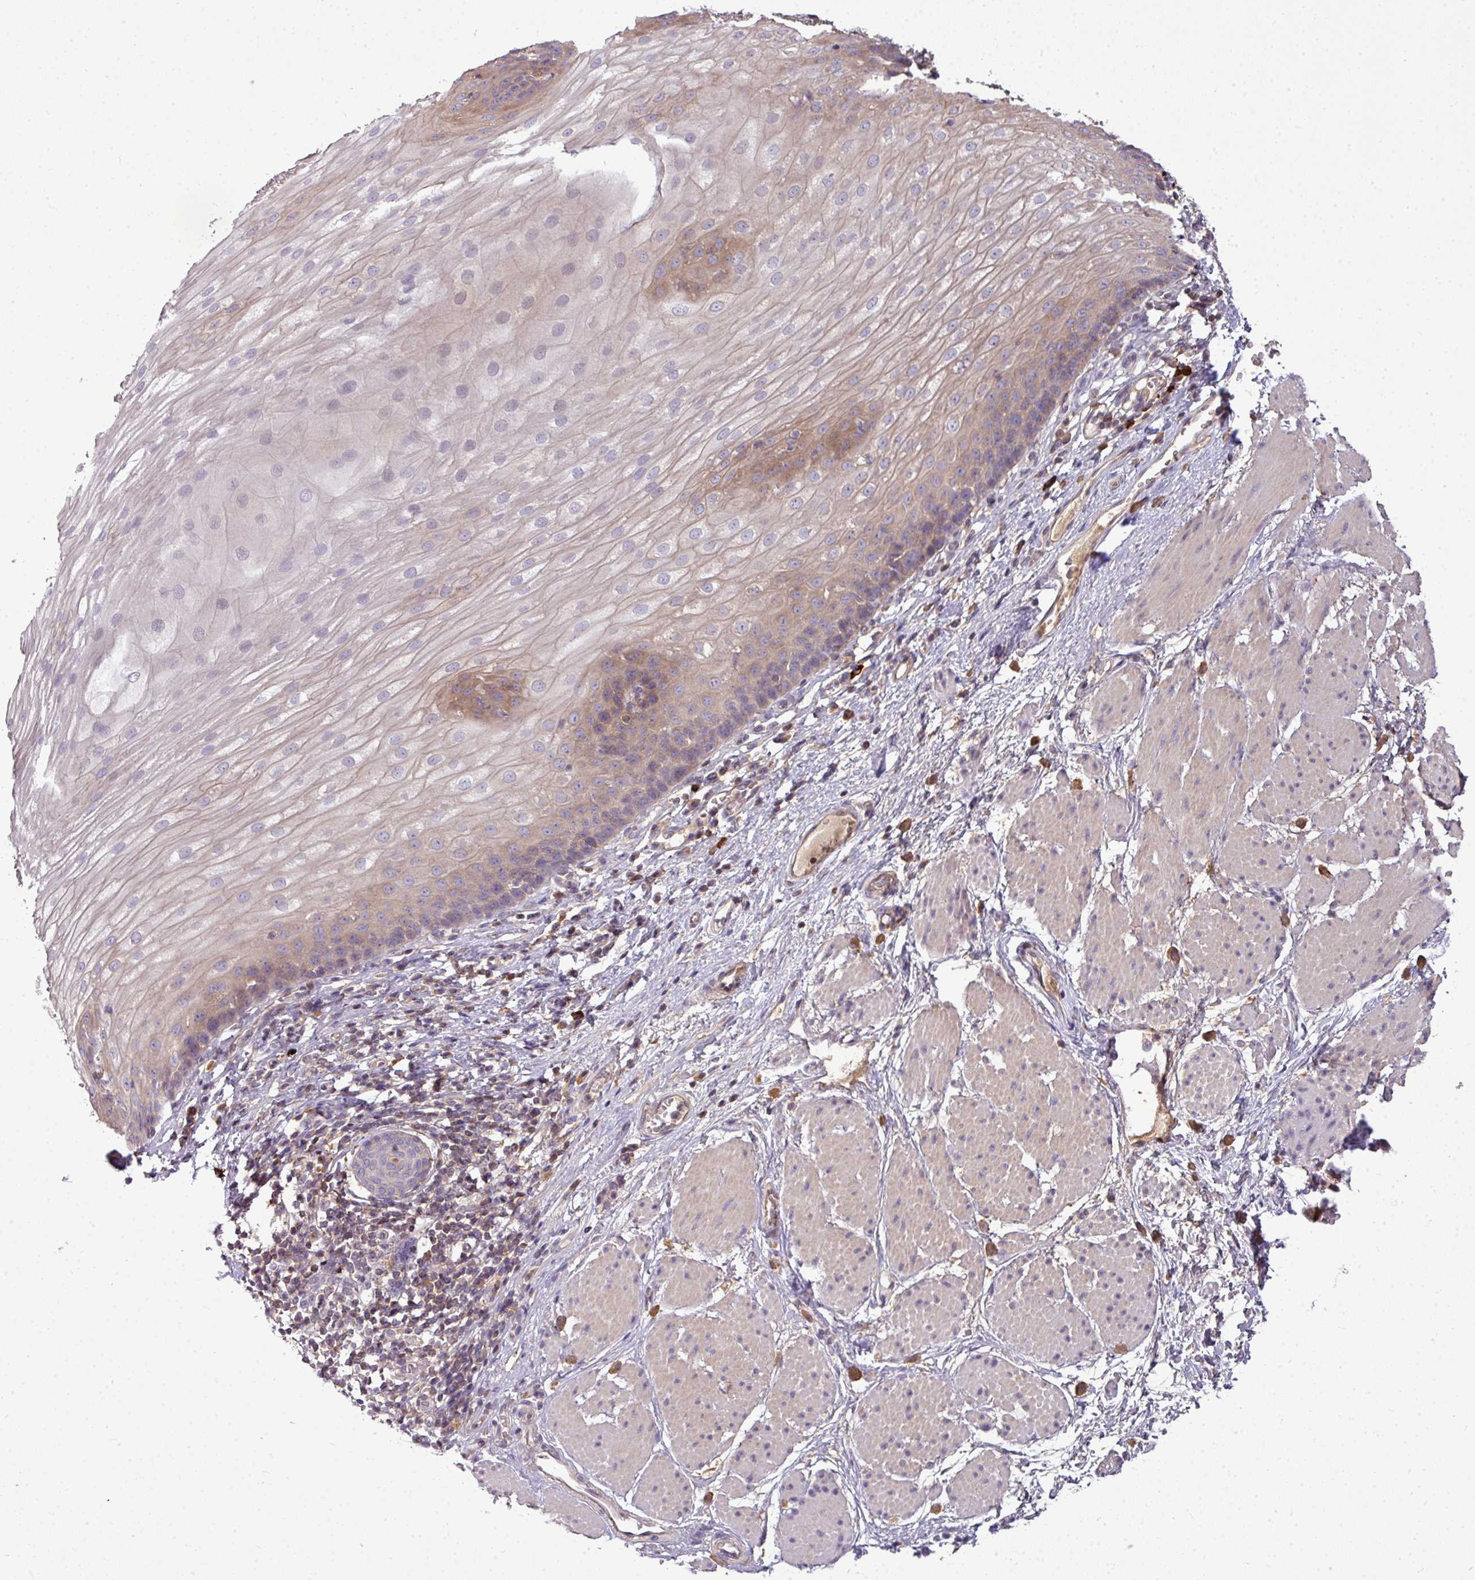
{"staining": {"intensity": "moderate", "quantity": "25%-75%", "location": "cytoplasmic/membranous"}, "tissue": "esophagus", "cell_type": "Squamous epithelial cells", "image_type": "normal", "snomed": [{"axis": "morphology", "description": "Normal tissue, NOS"}, {"axis": "topography", "description": "Esophagus"}], "caption": "Esophagus stained with DAB (3,3'-diaminobenzidine) IHC demonstrates medium levels of moderate cytoplasmic/membranous staining in about 25%-75% of squamous epithelial cells. (DAB (3,3'-diaminobenzidine) IHC, brown staining for protein, blue staining for nuclei).", "gene": "STAT5A", "patient": {"sex": "male", "age": 69}}